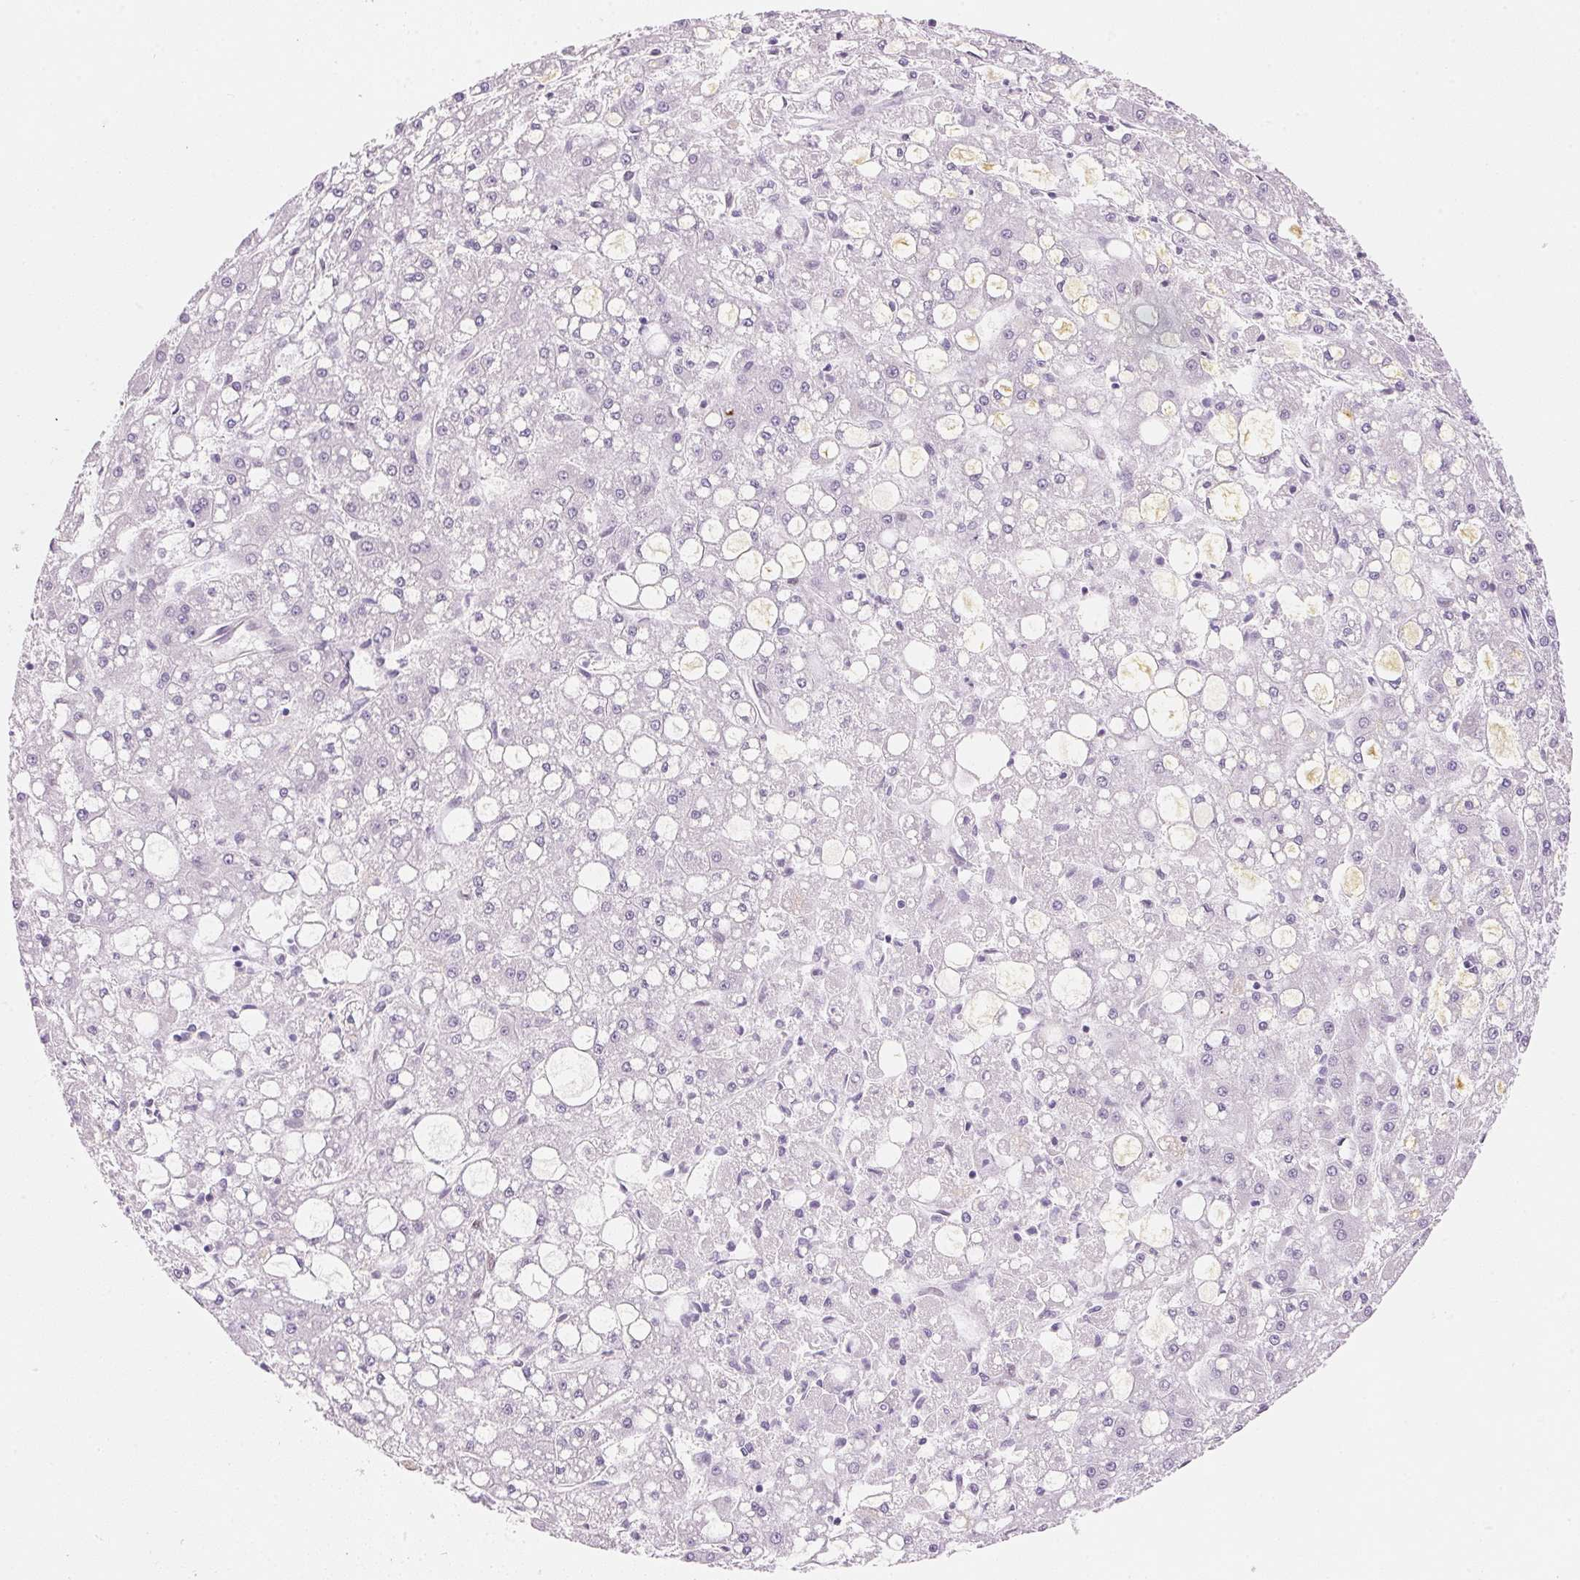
{"staining": {"intensity": "negative", "quantity": "none", "location": "none"}, "tissue": "liver cancer", "cell_type": "Tumor cells", "image_type": "cancer", "snomed": [{"axis": "morphology", "description": "Carcinoma, Hepatocellular, NOS"}, {"axis": "topography", "description": "Liver"}], "caption": "Immunohistochemistry image of neoplastic tissue: human hepatocellular carcinoma (liver) stained with DAB reveals no significant protein staining in tumor cells.", "gene": "SMTN", "patient": {"sex": "male", "age": 67}}